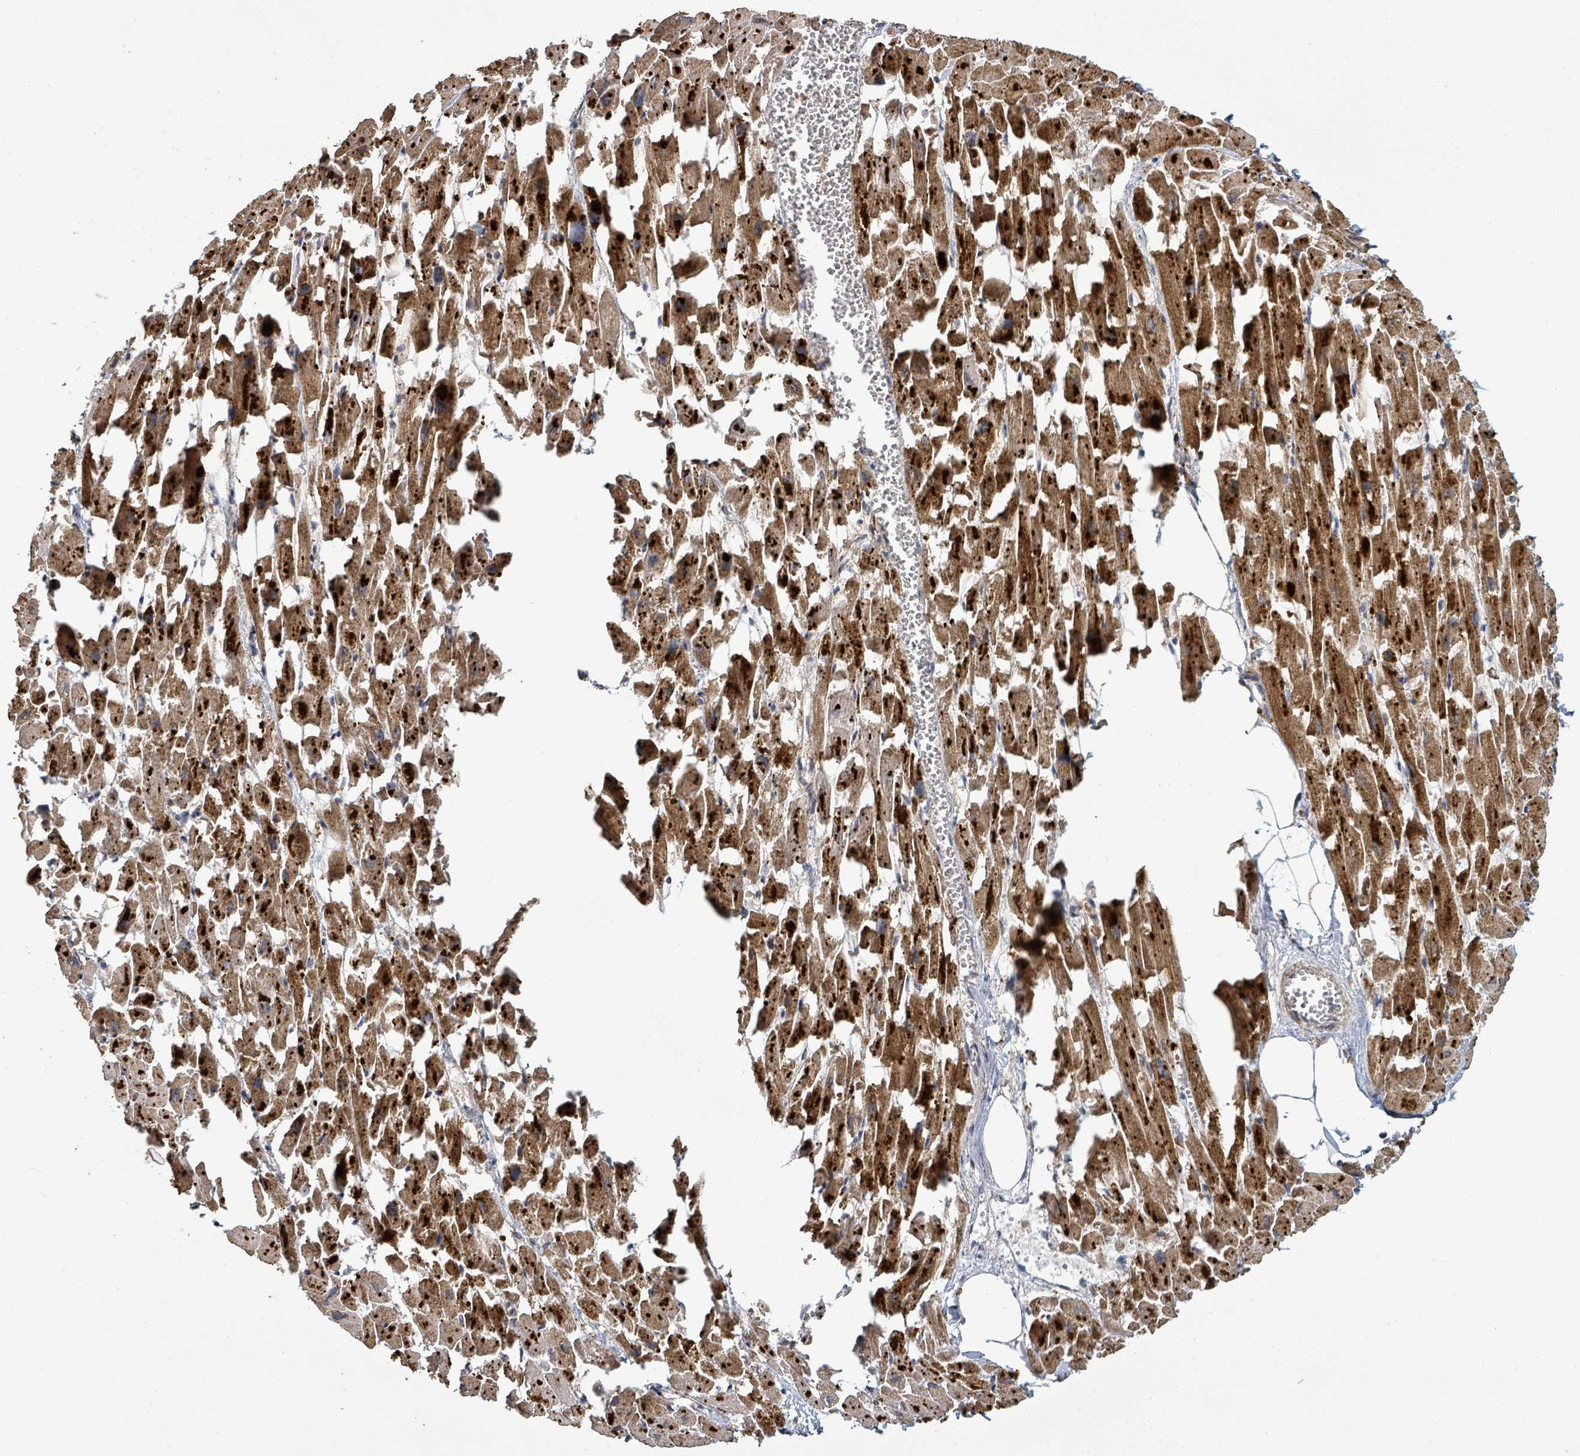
{"staining": {"intensity": "strong", "quantity": ">75%", "location": "cytoplasmic/membranous"}, "tissue": "heart muscle", "cell_type": "Cardiomyocytes", "image_type": "normal", "snomed": [{"axis": "morphology", "description": "Normal tissue, NOS"}, {"axis": "topography", "description": "Heart"}], "caption": "Immunohistochemical staining of unremarkable heart muscle exhibits high levels of strong cytoplasmic/membranous expression in approximately >75% of cardiomyocytes.", "gene": "STARD4", "patient": {"sex": "female", "age": 64}}